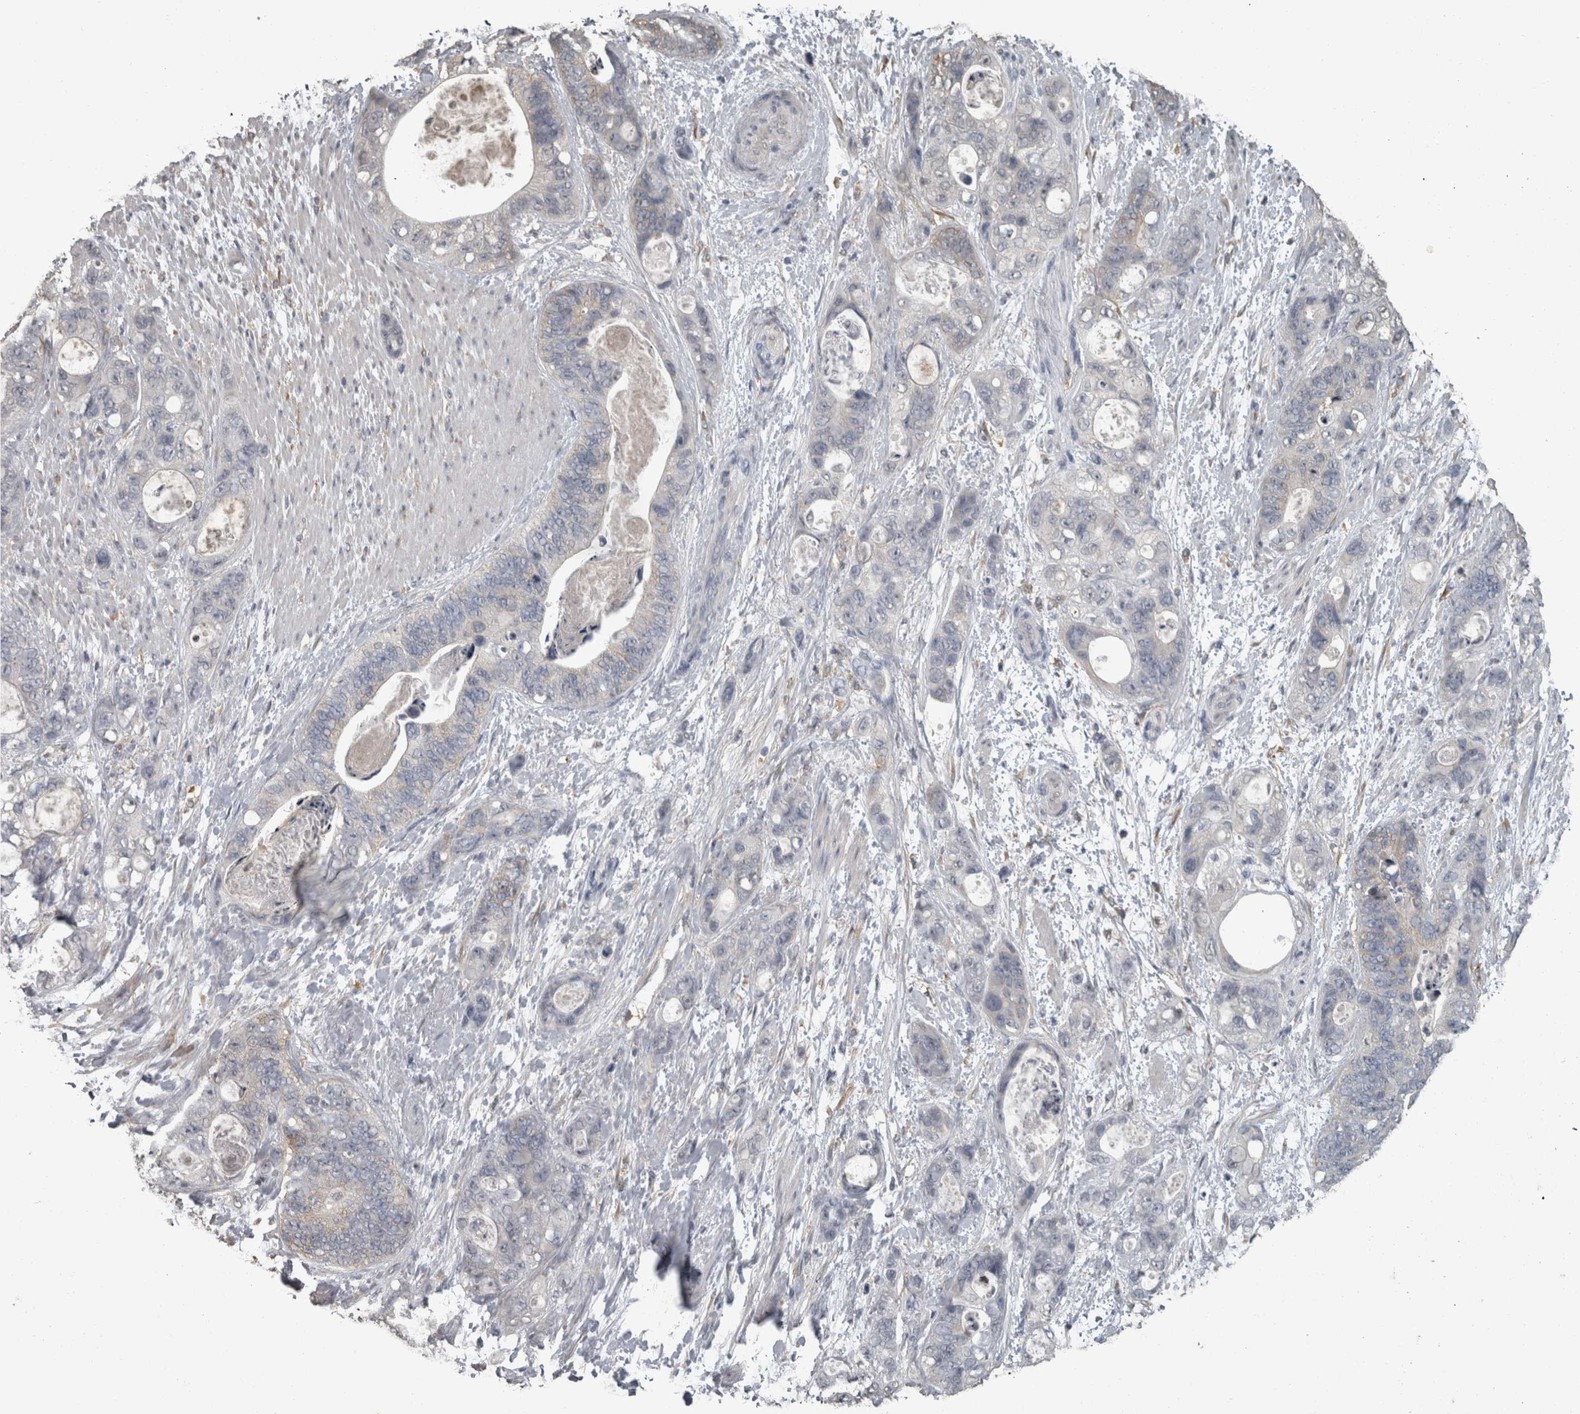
{"staining": {"intensity": "negative", "quantity": "none", "location": "none"}, "tissue": "stomach cancer", "cell_type": "Tumor cells", "image_type": "cancer", "snomed": [{"axis": "morphology", "description": "Normal tissue, NOS"}, {"axis": "morphology", "description": "Adenocarcinoma, NOS"}, {"axis": "topography", "description": "Stomach"}], "caption": "IHC histopathology image of neoplastic tissue: adenocarcinoma (stomach) stained with DAB shows no significant protein positivity in tumor cells. (DAB (3,3'-diaminobenzidine) IHC with hematoxylin counter stain).", "gene": "PIK3AP1", "patient": {"sex": "female", "age": 89}}